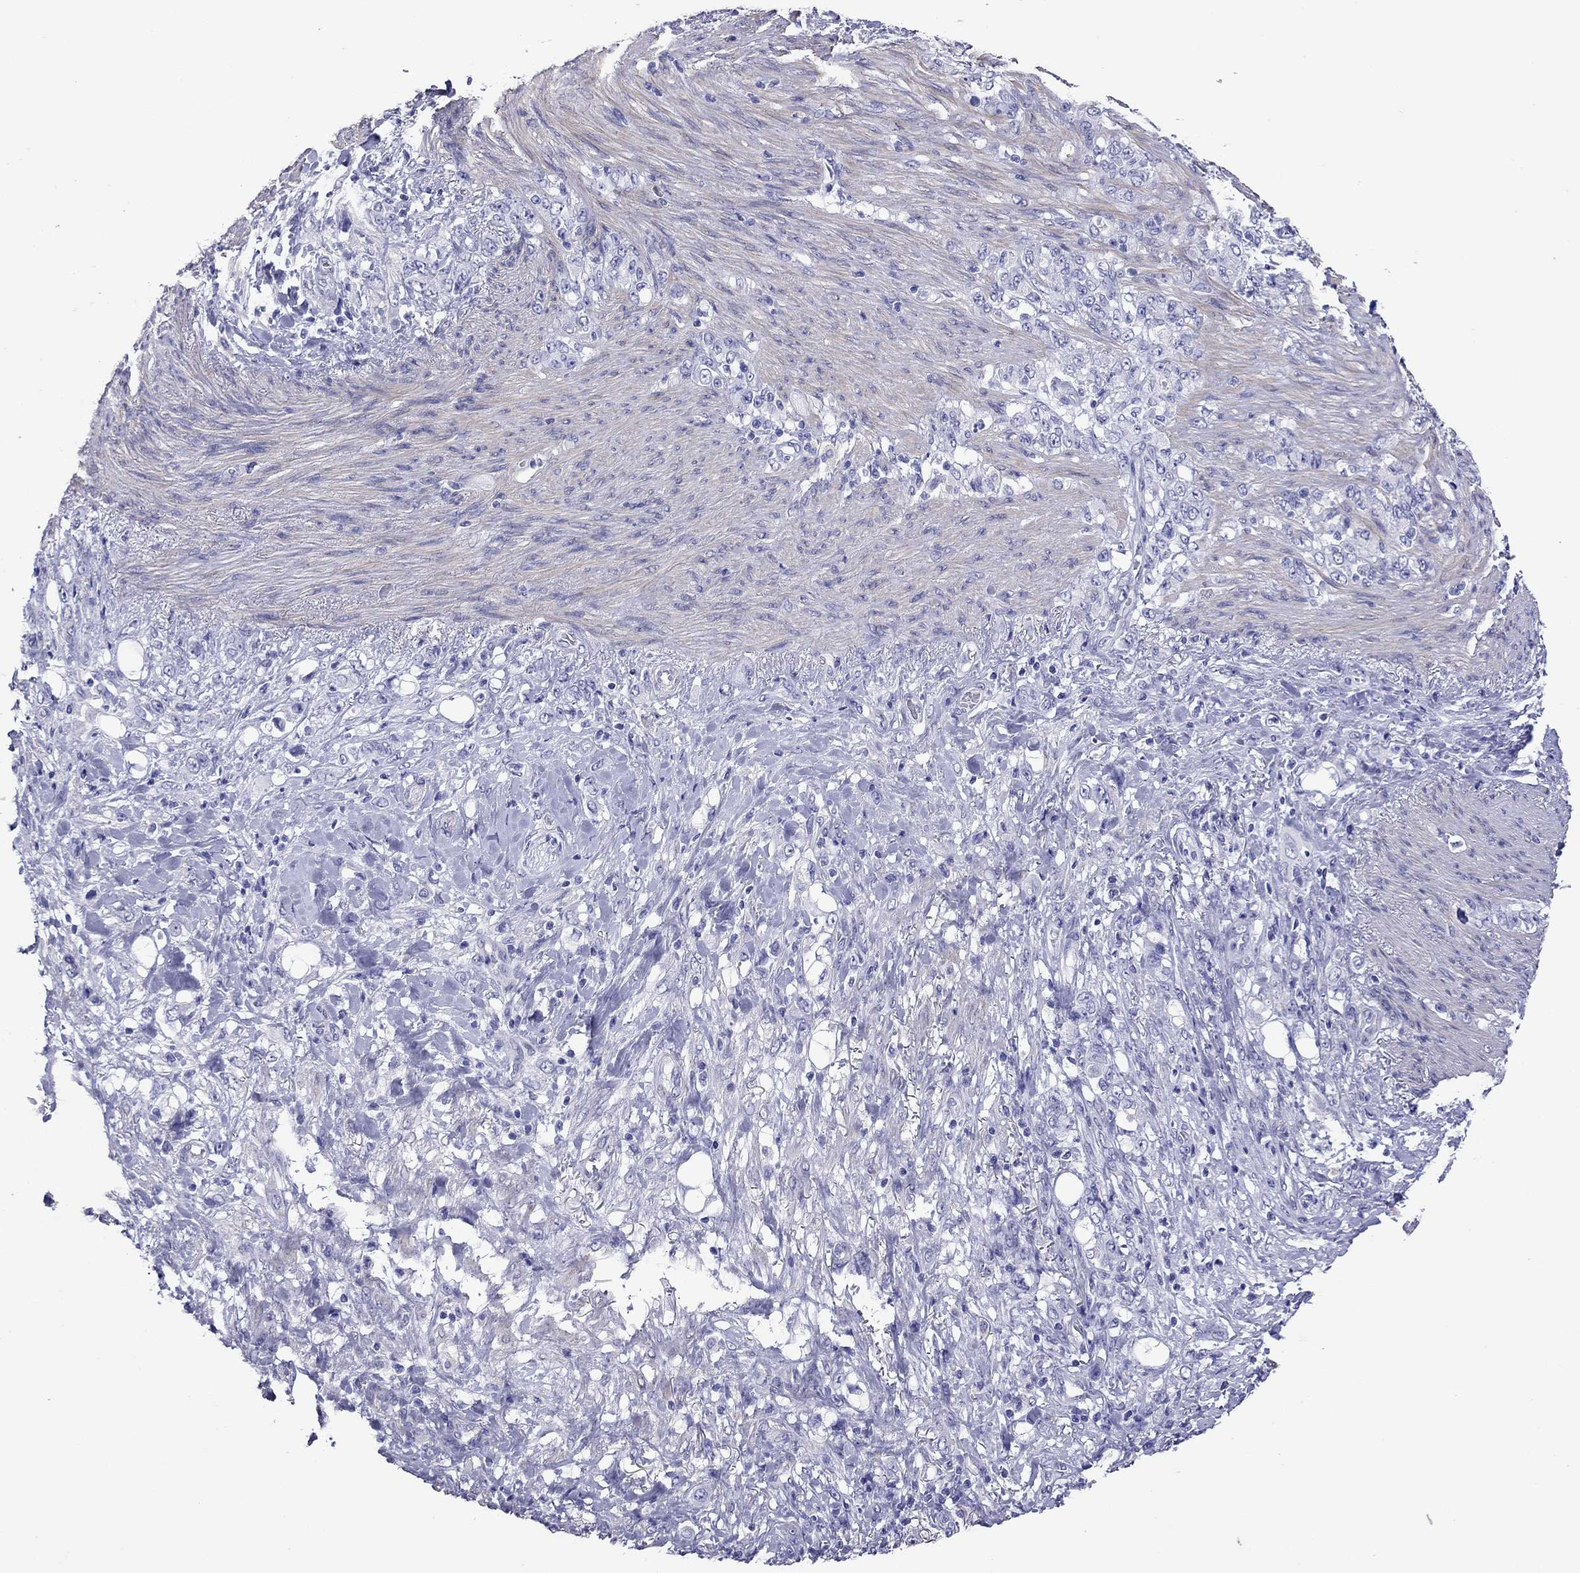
{"staining": {"intensity": "negative", "quantity": "none", "location": "none"}, "tissue": "stomach cancer", "cell_type": "Tumor cells", "image_type": "cancer", "snomed": [{"axis": "morphology", "description": "Adenocarcinoma, NOS"}, {"axis": "topography", "description": "Stomach"}], "caption": "Photomicrograph shows no significant protein expression in tumor cells of stomach cancer (adenocarcinoma).", "gene": "KIAA2012", "patient": {"sex": "female", "age": 79}}